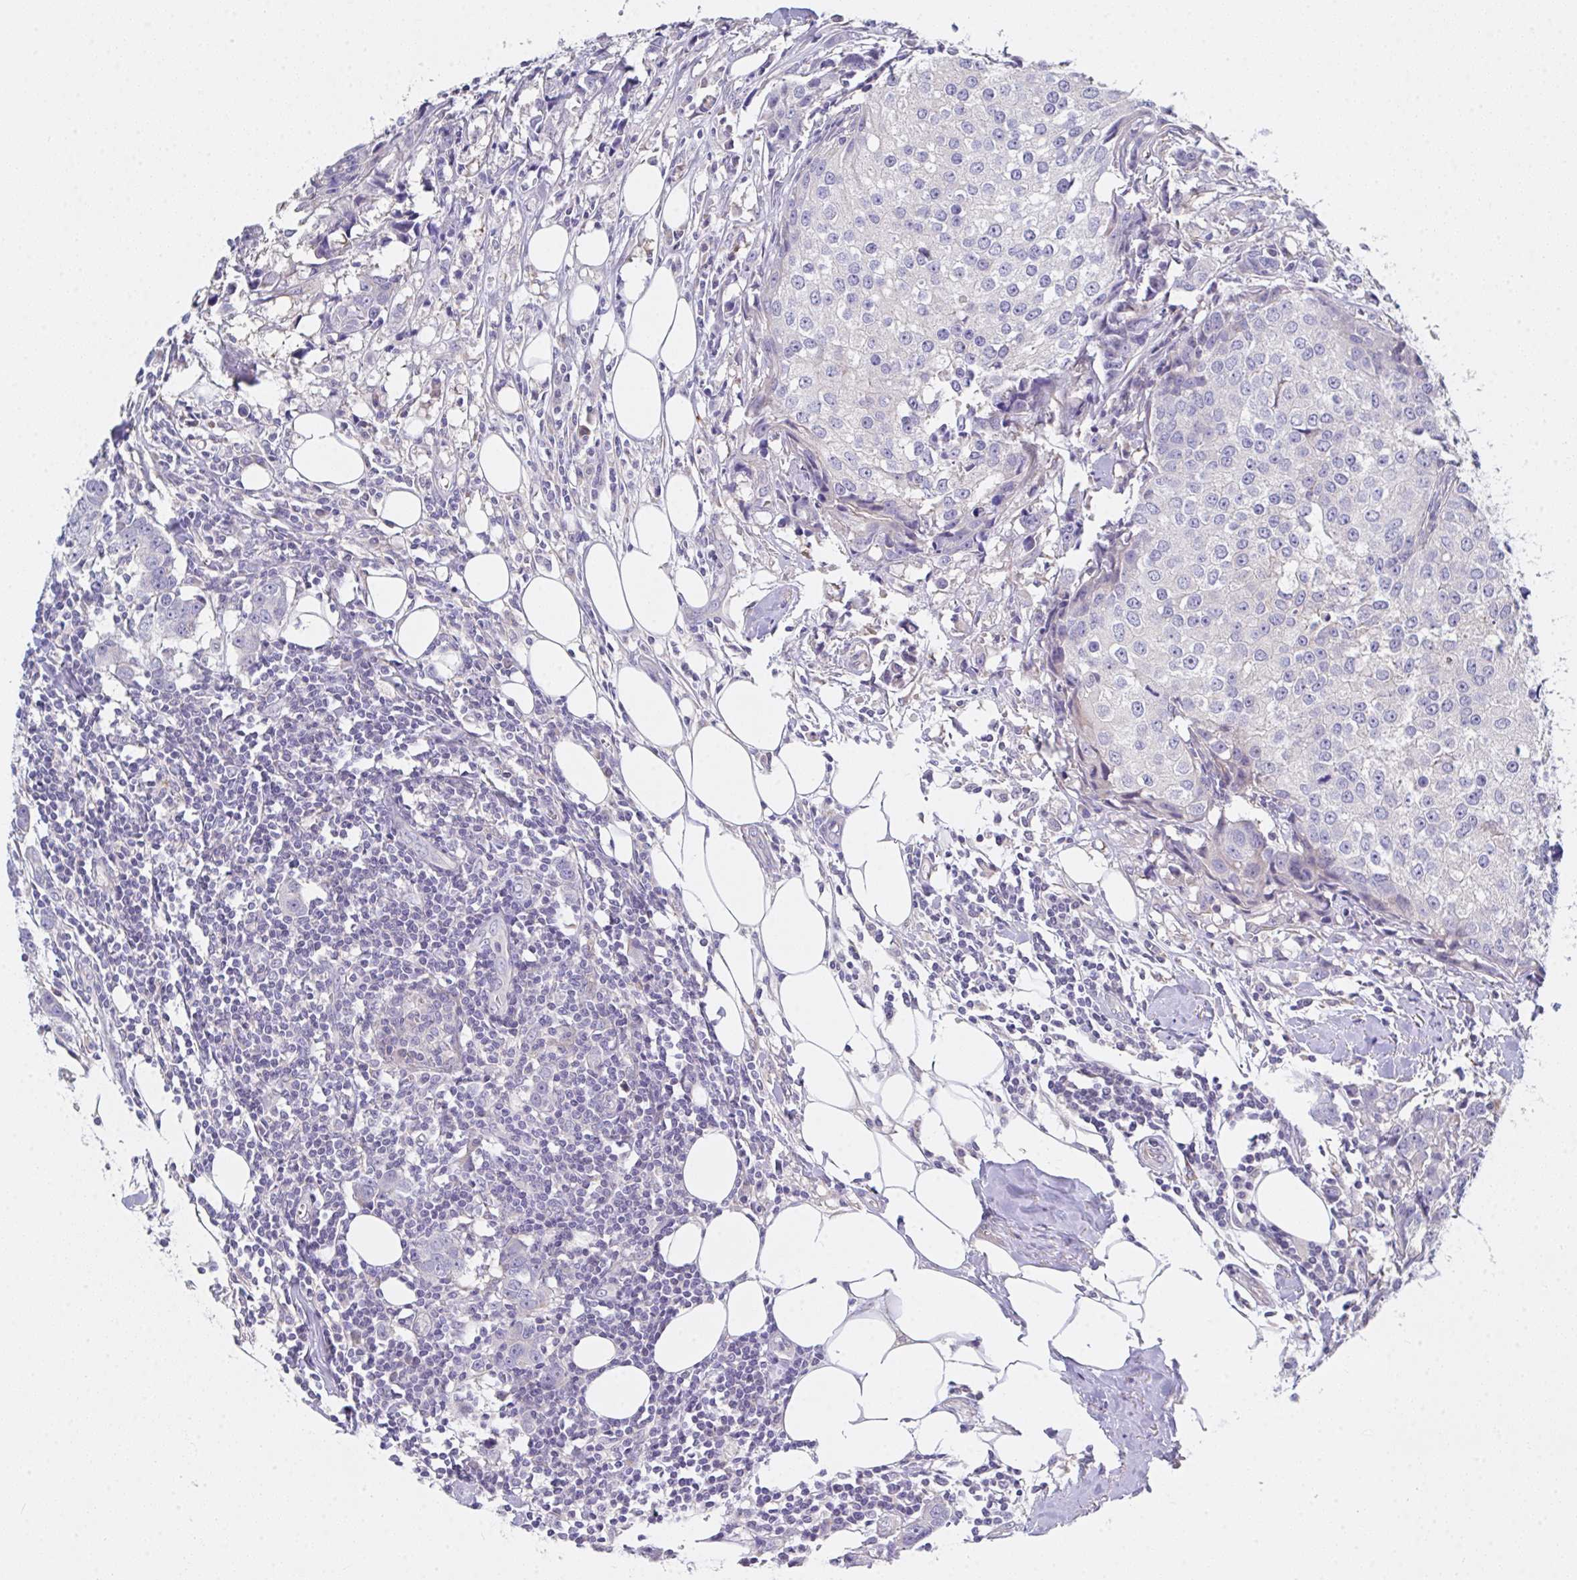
{"staining": {"intensity": "negative", "quantity": "none", "location": "none"}, "tissue": "breast cancer", "cell_type": "Tumor cells", "image_type": "cancer", "snomed": [{"axis": "morphology", "description": "Duct carcinoma"}, {"axis": "topography", "description": "Breast"}], "caption": "A photomicrograph of breast cancer stained for a protein shows no brown staining in tumor cells.", "gene": "FBXO47", "patient": {"sex": "female", "age": 80}}